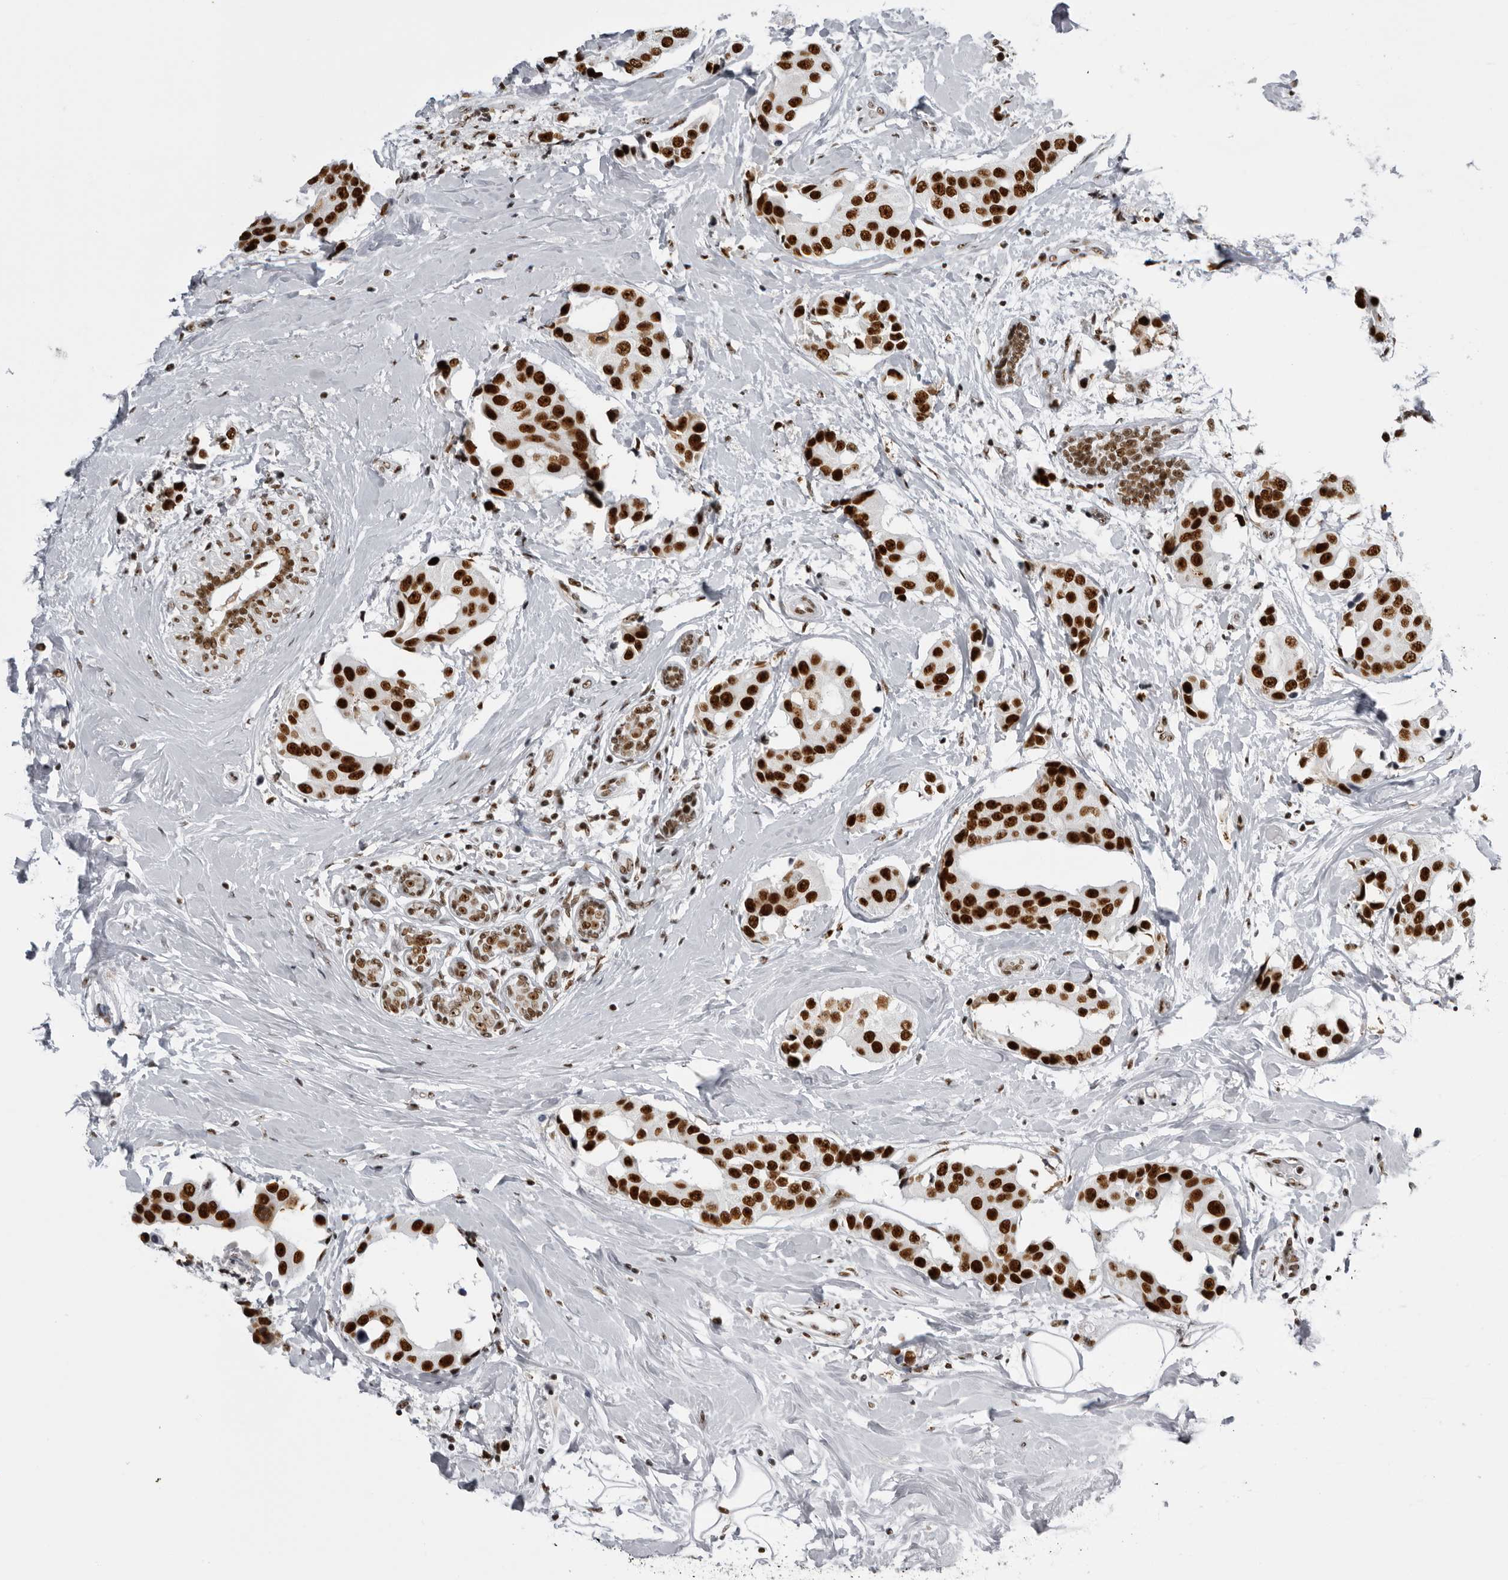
{"staining": {"intensity": "strong", "quantity": ">75%", "location": "nuclear"}, "tissue": "breast cancer", "cell_type": "Tumor cells", "image_type": "cancer", "snomed": [{"axis": "morphology", "description": "Normal tissue, NOS"}, {"axis": "morphology", "description": "Duct carcinoma"}, {"axis": "topography", "description": "Breast"}], "caption": "Approximately >75% of tumor cells in breast cancer show strong nuclear protein staining as visualized by brown immunohistochemical staining.", "gene": "DHX9", "patient": {"sex": "female", "age": 39}}